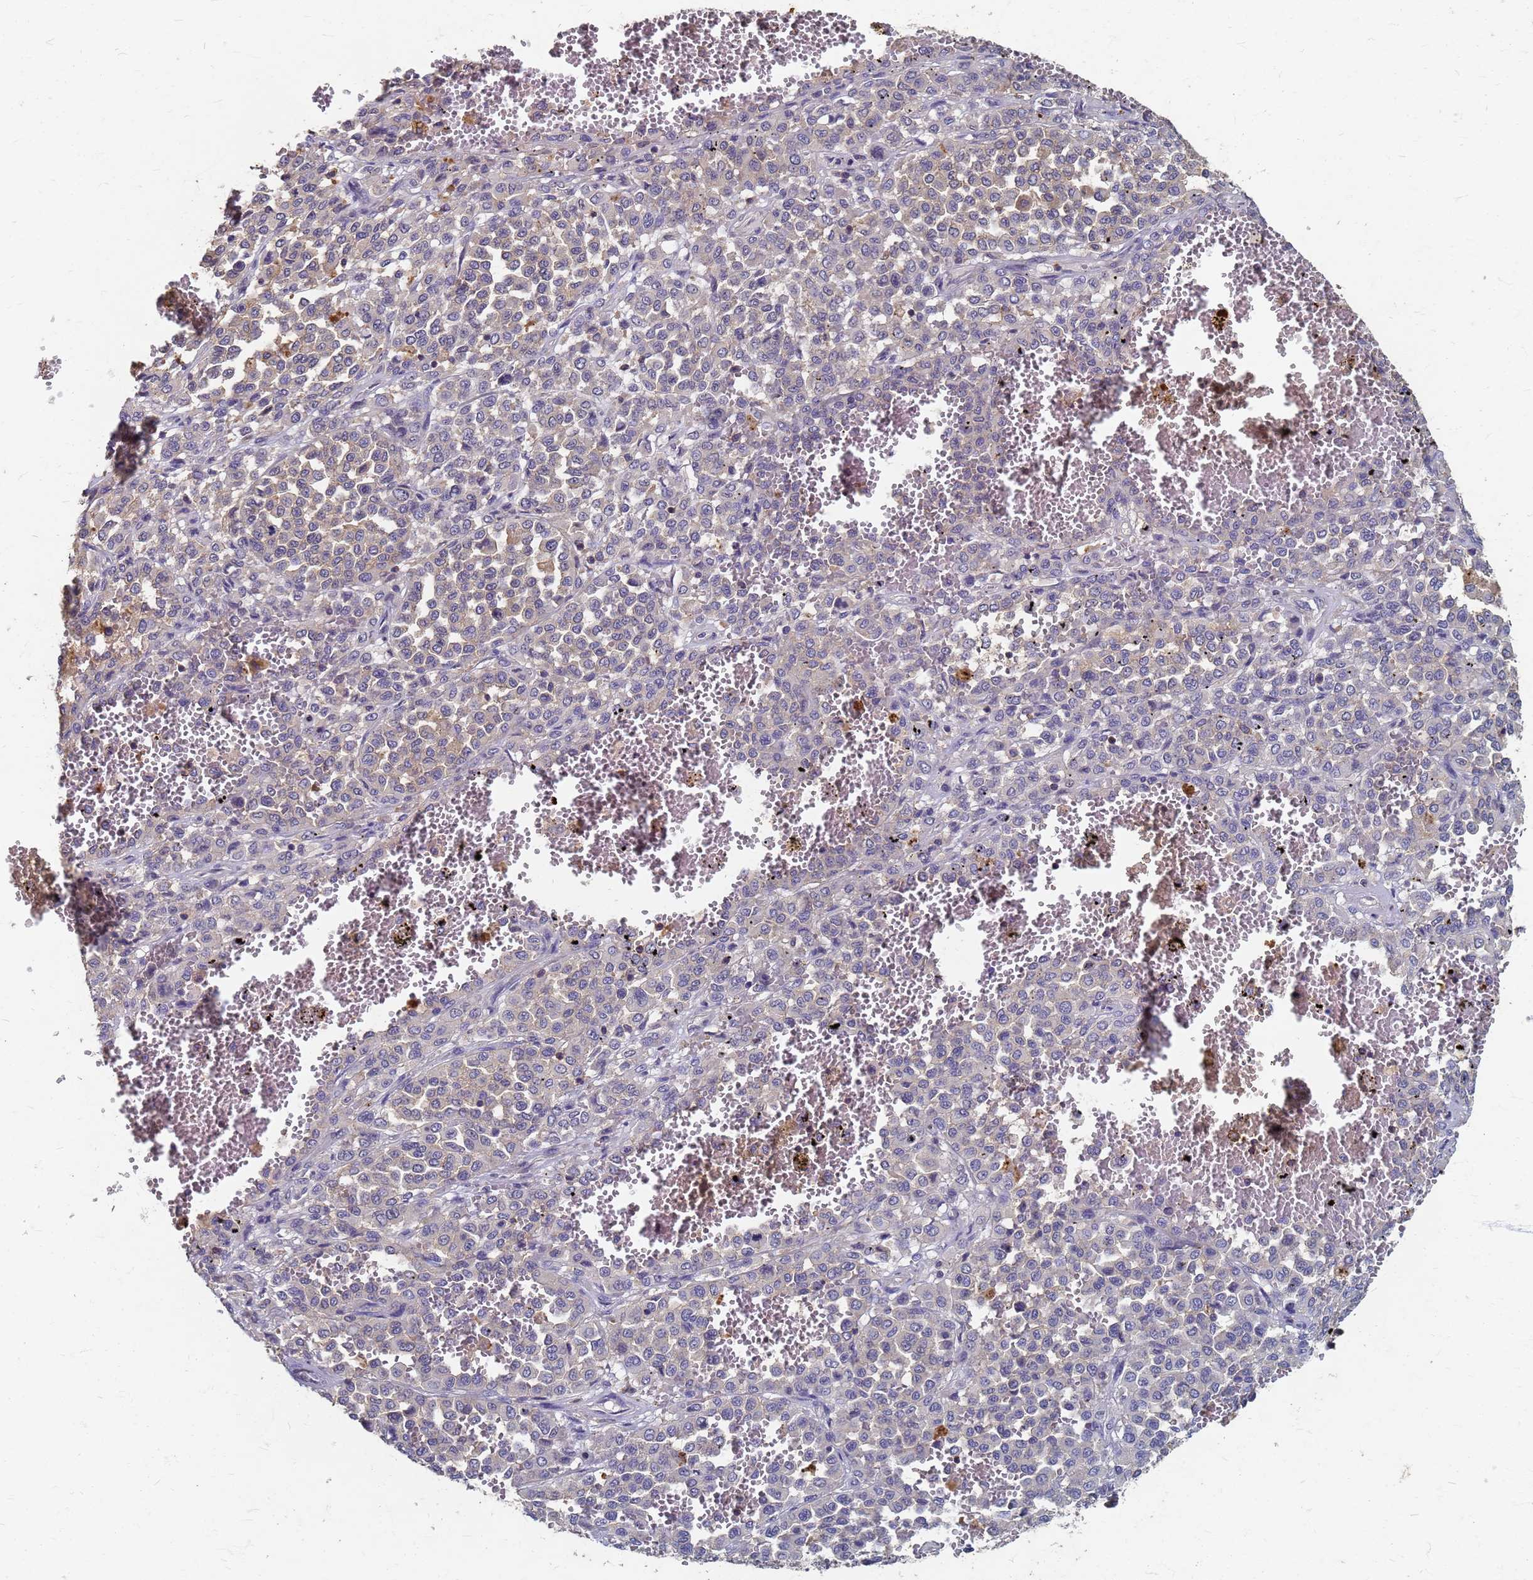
{"staining": {"intensity": "negative", "quantity": "none", "location": "none"}, "tissue": "melanoma", "cell_type": "Tumor cells", "image_type": "cancer", "snomed": [{"axis": "morphology", "description": "Malignant melanoma, Metastatic site"}, {"axis": "topography", "description": "Pancreas"}], "caption": "Immunohistochemistry image of neoplastic tissue: human malignant melanoma (metastatic site) stained with DAB (3,3'-diaminobenzidine) exhibits no significant protein staining in tumor cells.", "gene": "KRCC1", "patient": {"sex": "female", "age": 30}}